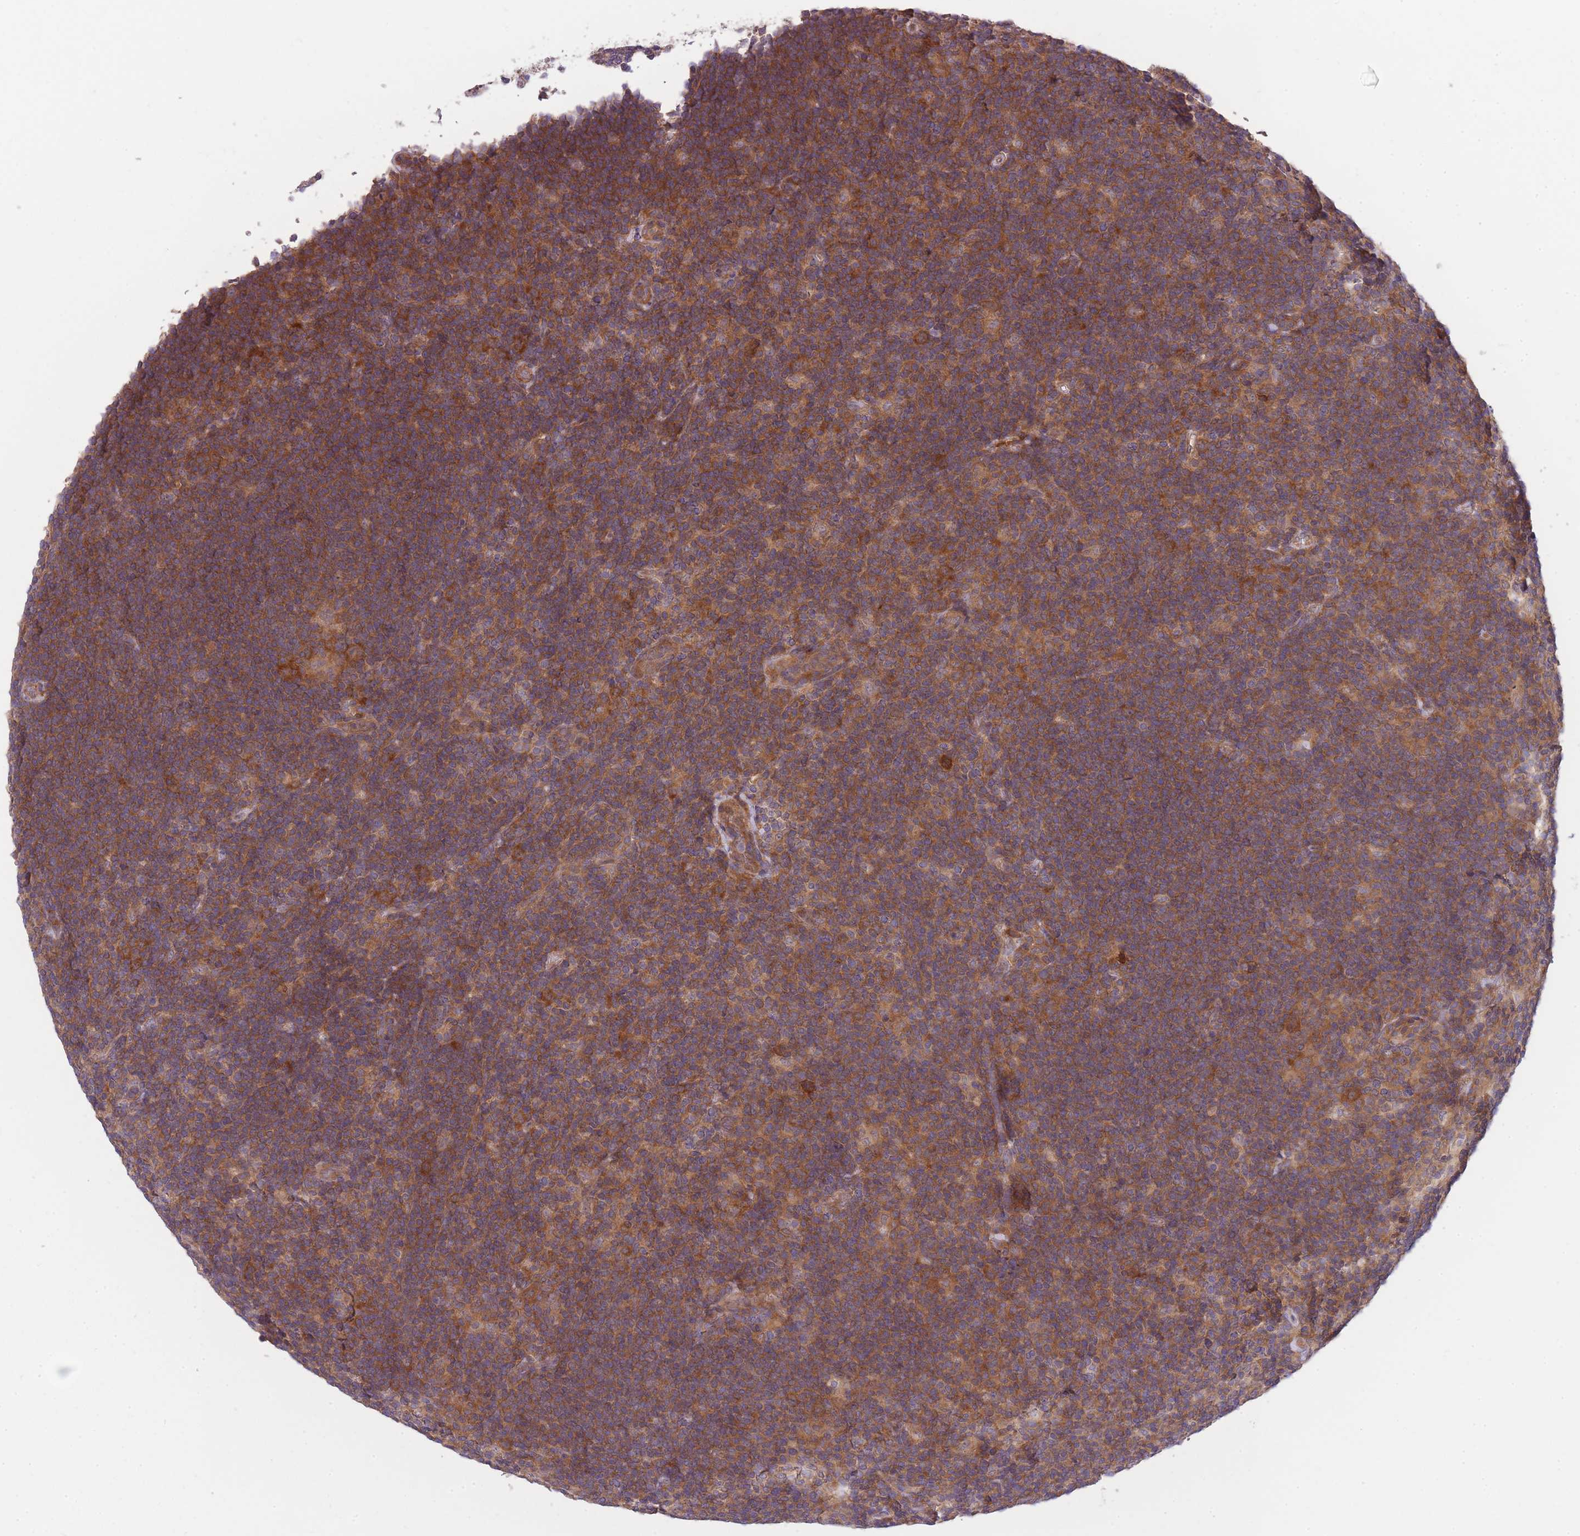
{"staining": {"intensity": "moderate", "quantity": "<25%", "location": "cytoplasmic/membranous"}, "tissue": "lymphoma", "cell_type": "Tumor cells", "image_type": "cancer", "snomed": [{"axis": "morphology", "description": "Hodgkin's disease, NOS"}, {"axis": "topography", "description": "Lymph node"}], "caption": "This image displays immunohistochemistry (IHC) staining of human Hodgkin's disease, with low moderate cytoplasmic/membranous positivity in approximately <25% of tumor cells.", "gene": "PFDN6", "patient": {"sex": "female", "age": 57}}